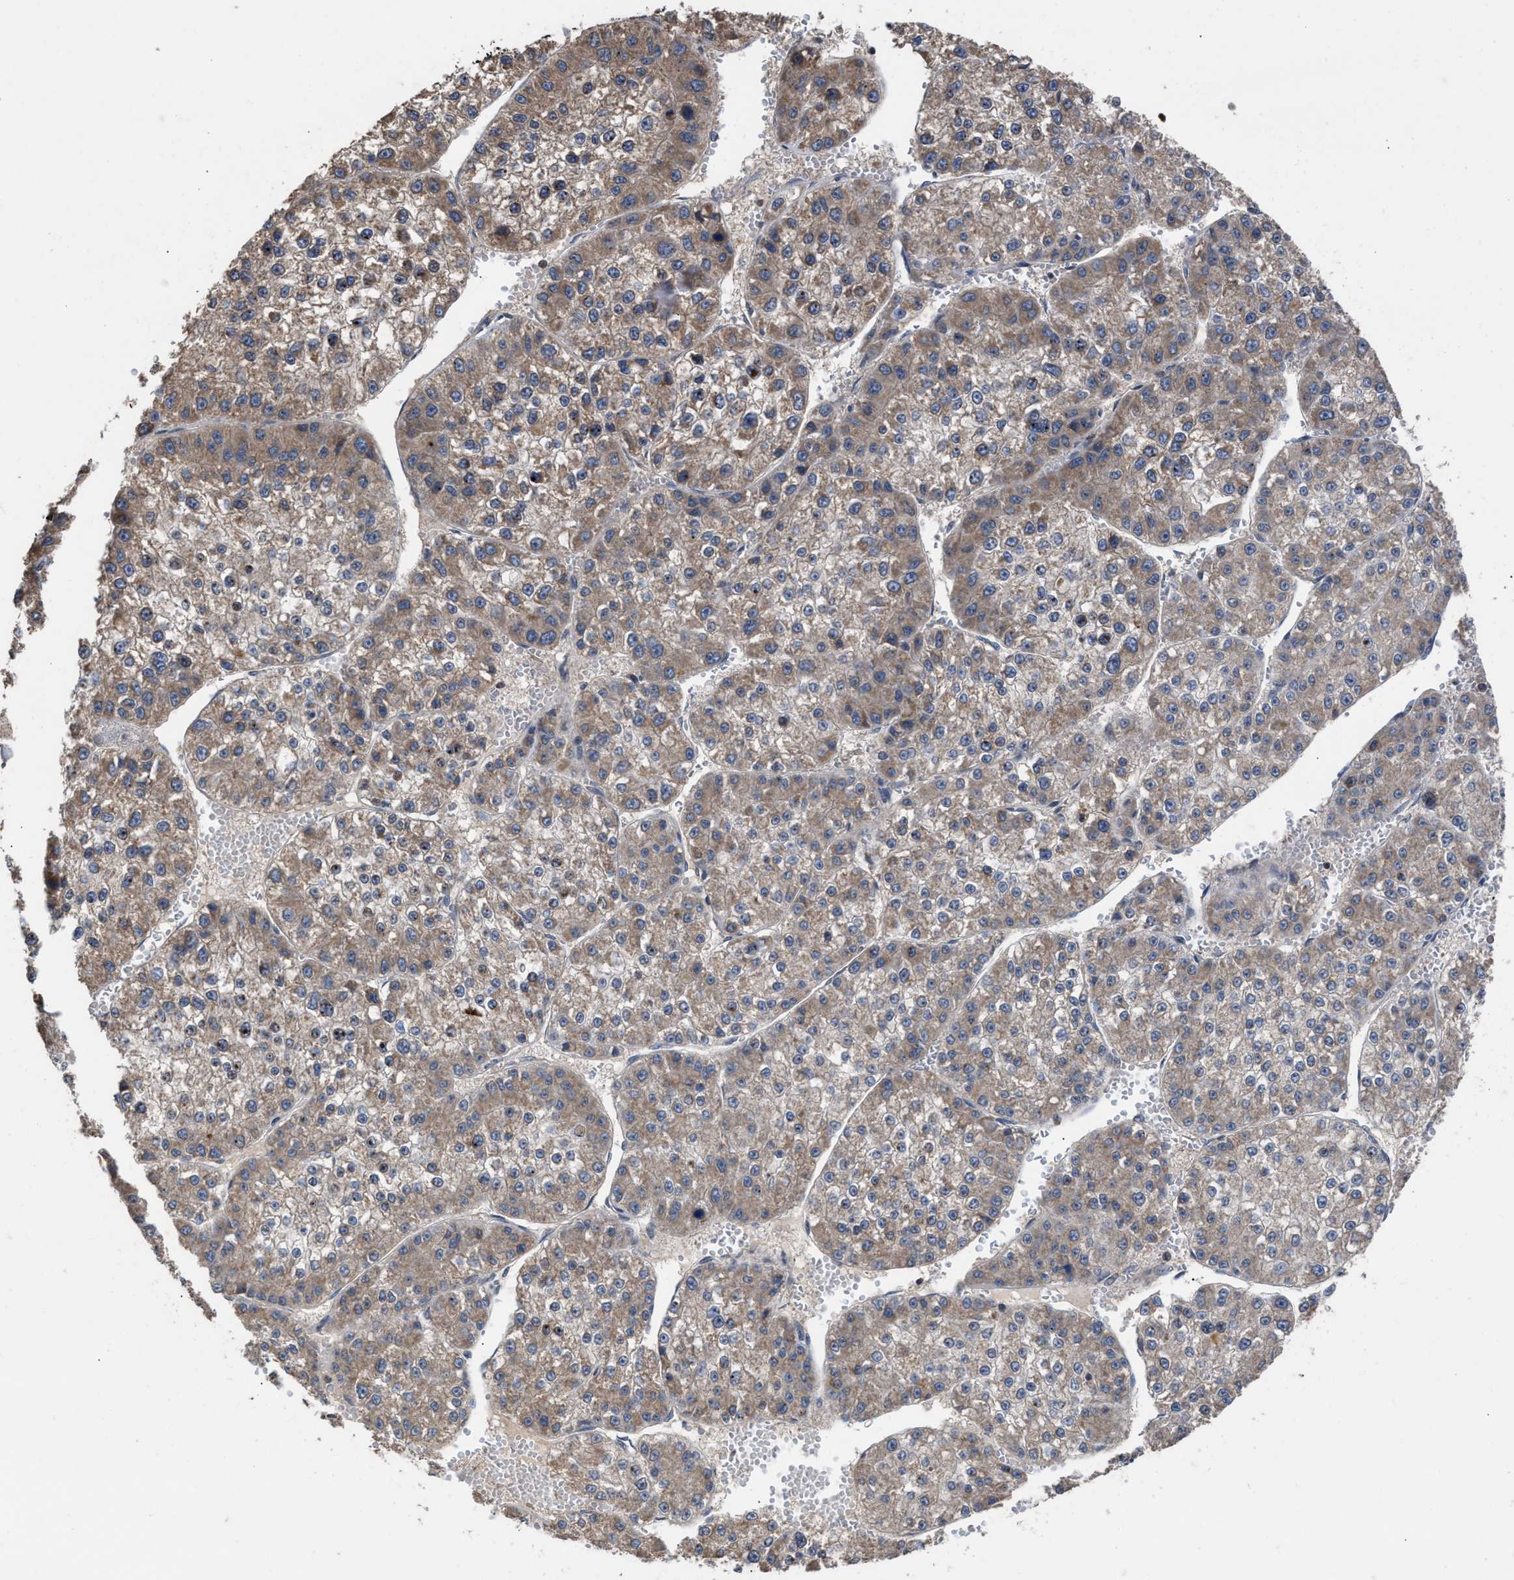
{"staining": {"intensity": "moderate", "quantity": ">75%", "location": "cytoplasmic/membranous"}, "tissue": "liver cancer", "cell_type": "Tumor cells", "image_type": "cancer", "snomed": [{"axis": "morphology", "description": "Carcinoma, Hepatocellular, NOS"}, {"axis": "topography", "description": "Liver"}], "caption": "DAB (3,3'-diaminobenzidine) immunohistochemical staining of human hepatocellular carcinoma (liver) demonstrates moderate cytoplasmic/membranous protein positivity in approximately >75% of tumor cells.", "gene": "C9orf78", "patient": {"sex": "female", "age": 73}}